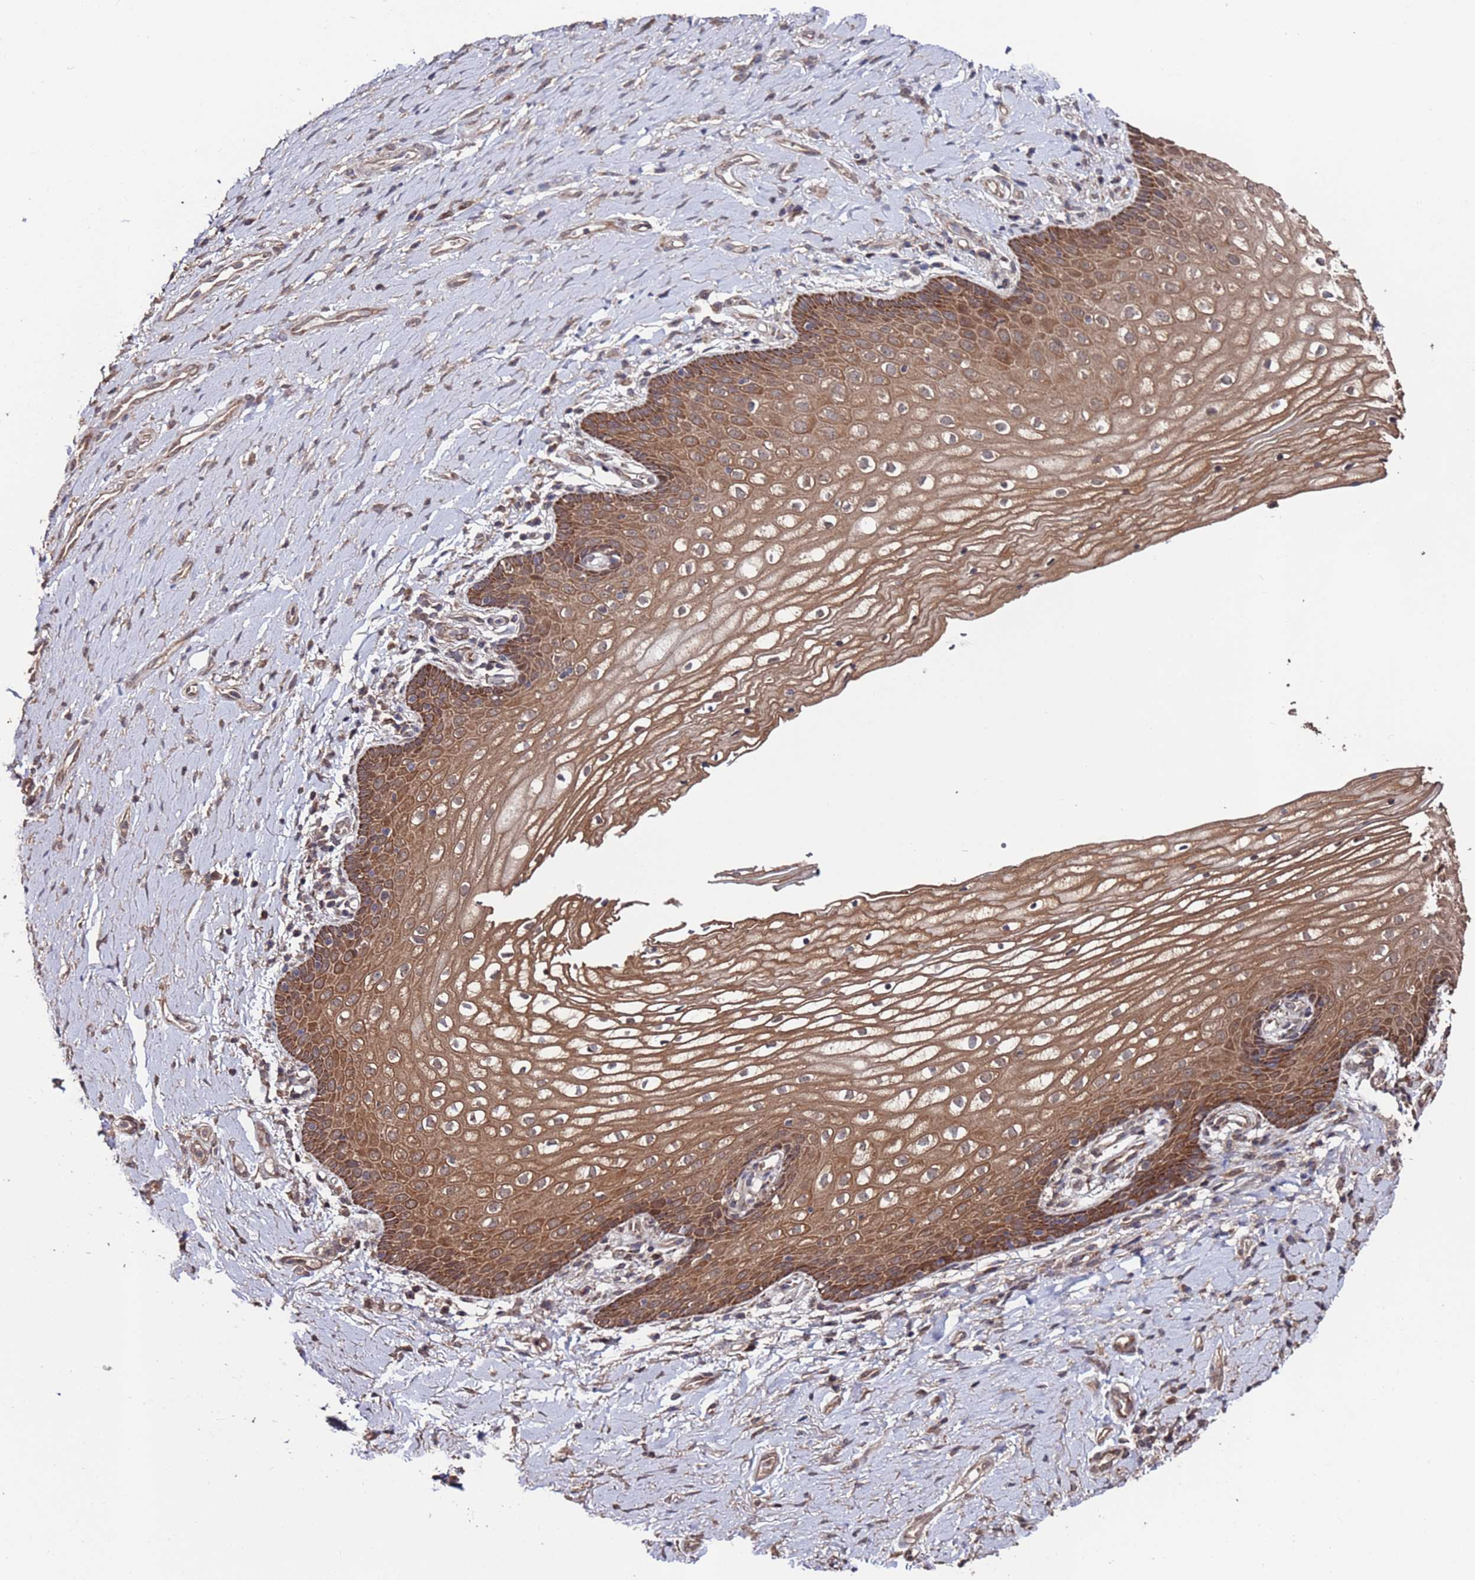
{"staining": {"intensity": "moderate", "quantity": ">75%", "location": "cytoplasmic/membranous,nuclear"}, "tissue": "vagina", "cell_type": "Squamous epithelial cells", "image_type": "normal", "snomed": [{"axis": "morphology", "description": "Normal tissue, NOS"}, {"axis": "topography", "description": "Vagina"}], "caption": "DAB immunohistochemical staining of benign human vagina reveals moderate cytoplasmic/membranous,nuclear protein expression in about >75% of squamous epithelial cells.", "gene": "PRR7", "patient": {"sex": "female", "age": 60}}